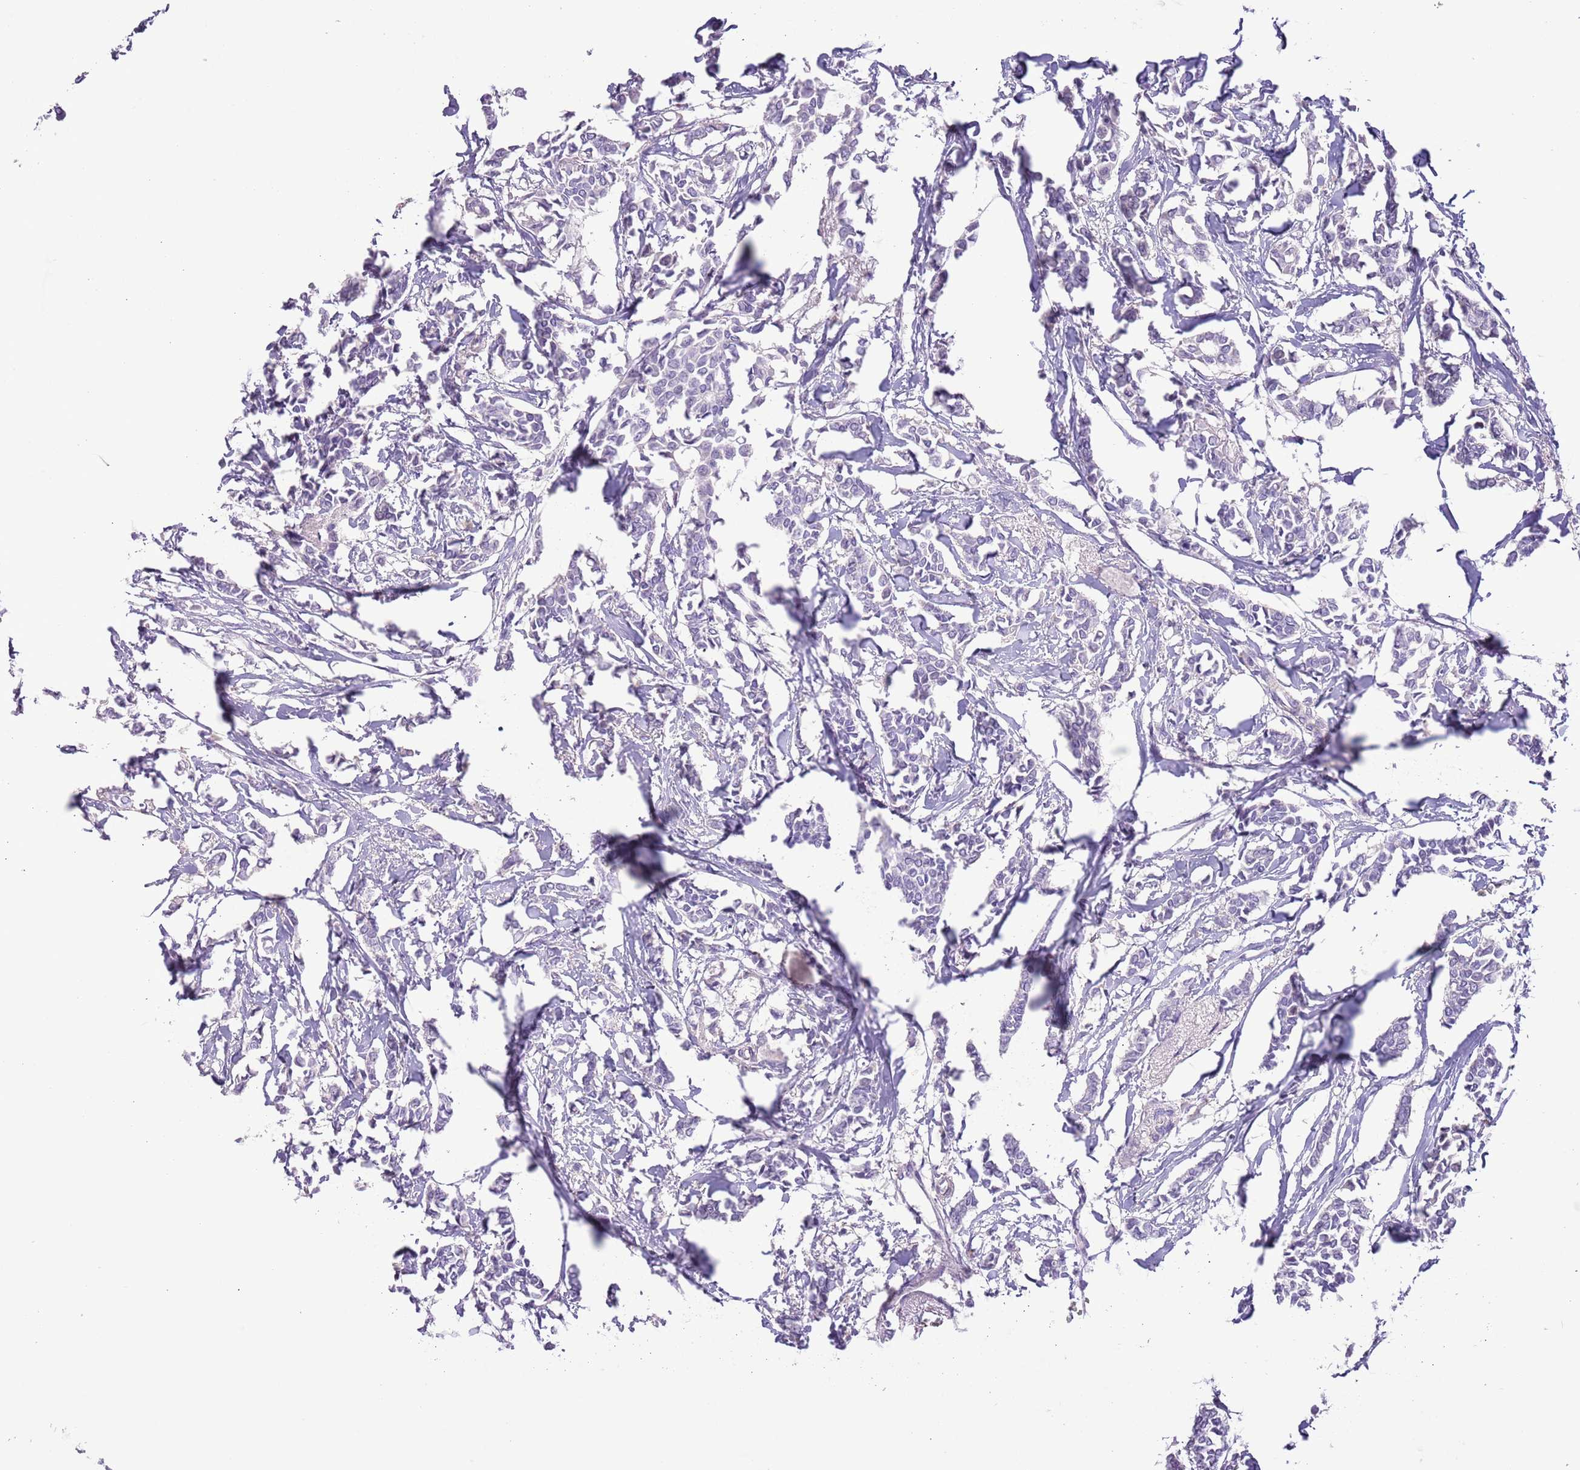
{"staining": {"intensity": "negative", "quantity": "none", "location": "none"}, "tissue": "breast cancer", "cell_type": "Tumor cells", "image_type": "cancer", "snomed": [{"axis": "morphology", "description": "Duct carcinoma"}, {"axis": "topography", "description": "Breast"}], "caption": "Tumor cells are negative for brown protein staining in breast infiltrating ductal carcinoma.", "gene": "SLC7A14", "patient": {"sex": "female", "age": 41}}